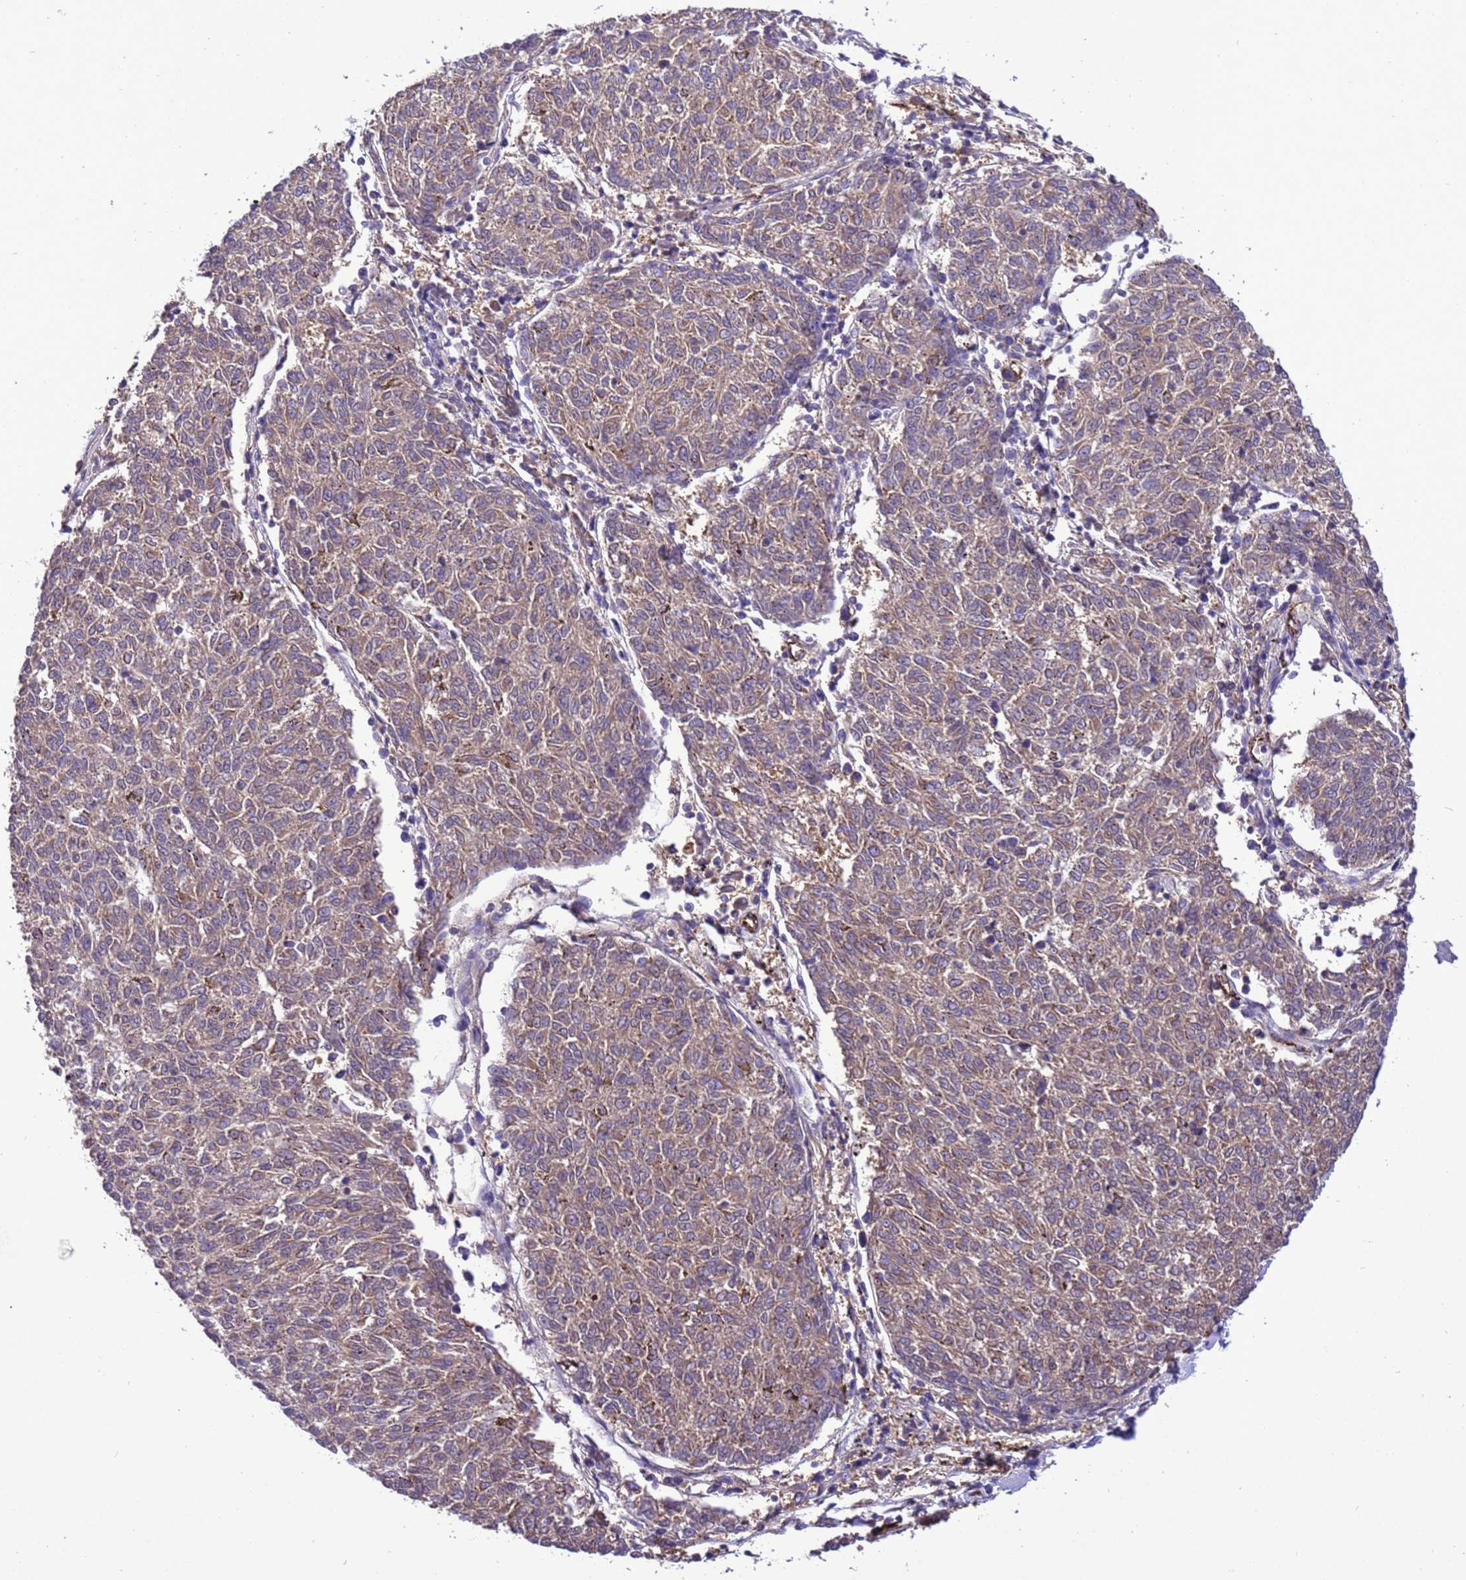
{"staining": {"intensity": "weak", "quantity": ">75%", "location": "cytoplasmic/membranous"}, "tissue": "melanoma", "cell_type": "Tumor cells", "image_type": "cancer", "snomed": [{"axis": "morphology", "description": "Malignant melanoma, NOS"}, {"axis": "topography", "description": "Skin"}], "caption": "This image exhibits IHC staining of human melanoma, with low weak cytoplasmic/membranous staining in approximately >75% of tumor cells.", "gene": "RABEP2", "patient": {"sex": "female", "age": 72}}